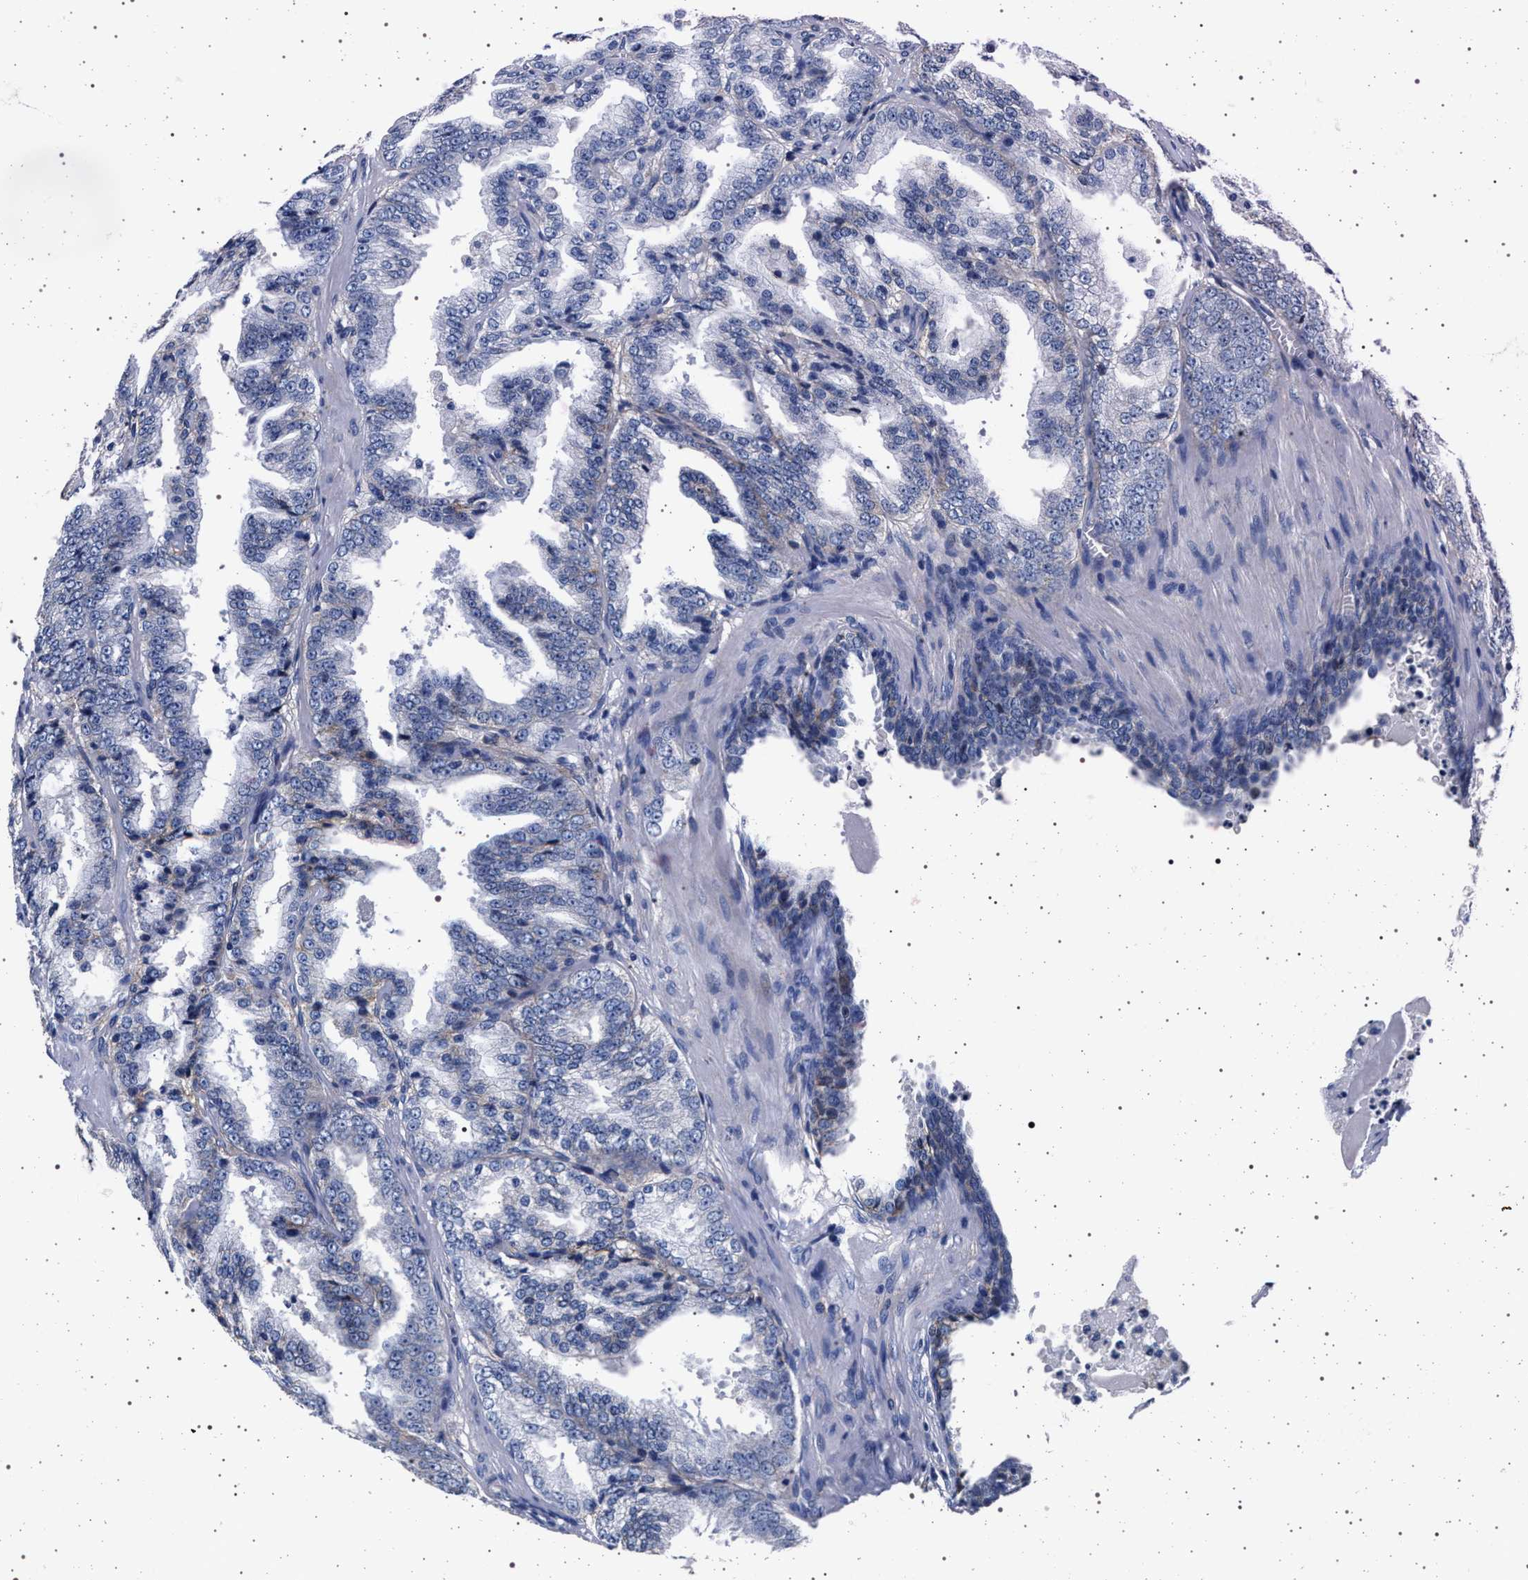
{"staining": {"intensity": "negative", "quantity": "none", "location": "none"}, "tissue": "prostate cancer", "cell_type": "Tumor cells", "image_type": "cancer", "snomed": [{"axis": "morphology", "description": "Adenocarcinoma, High grade"}, {"axis": "topography", "description": "Prostate"}], "caption": "Human high-grade adenocarcinoma (prostate) stained for a protein using immunohistochemistry (IHC) displays no staining in tumor cells.", "gene": "SLC9A1", "patient": {"sex": "male", "age": 61}}